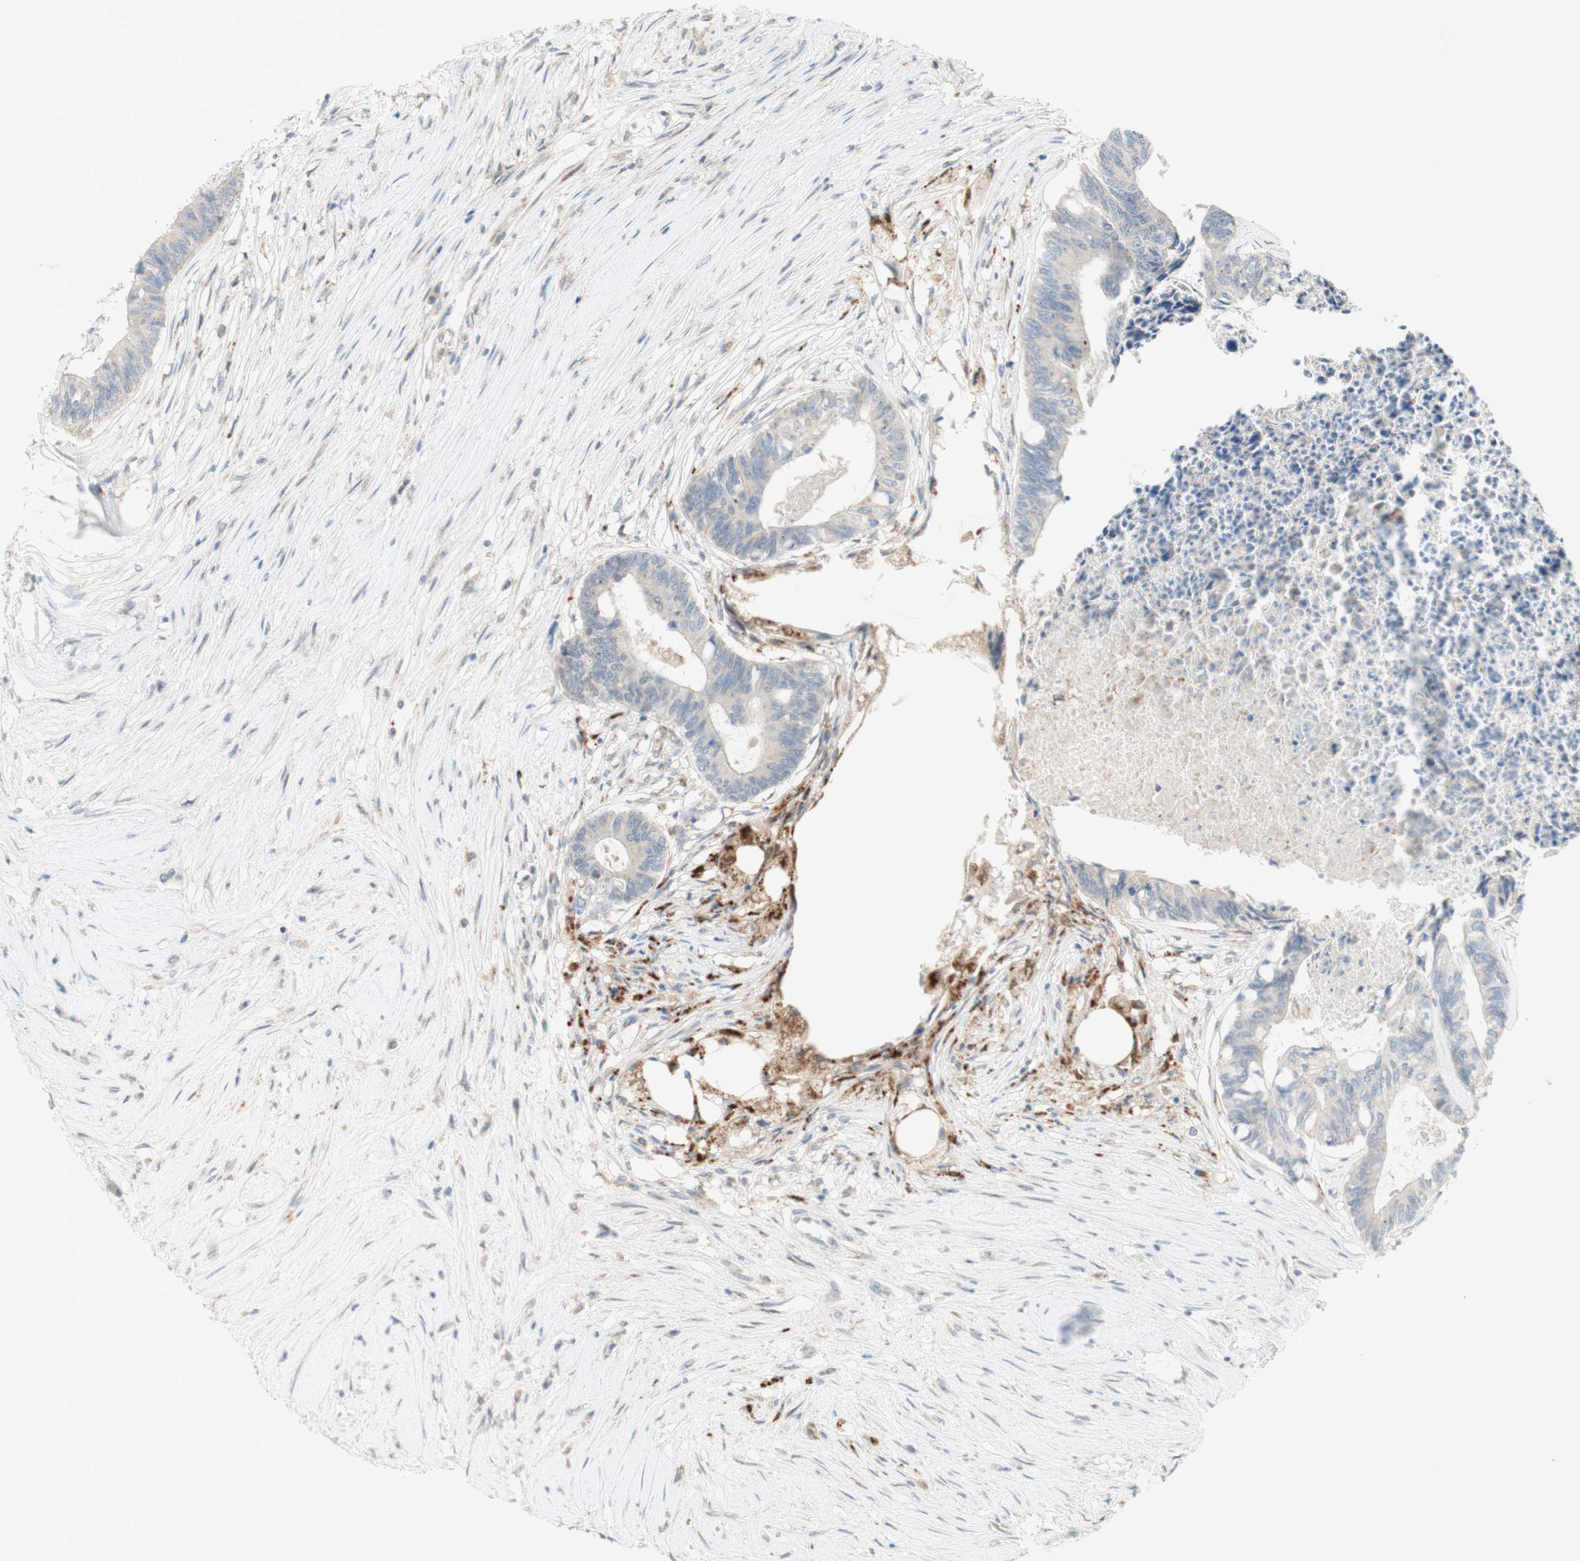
{"staining": {"intensity": "negative", "quantity": "none", "location": "none"}, "tissue": "colorectal cancer", "cell_type": "Tumor cells", "image_type": "cancer", "snomed": [{"axis": "morphology", "description": "Adenocarcinoma, NOS"}, {"axis": "topography", "description": "Rectum"}], "caption": "Tumor cells are negative for protein expression in human adenocarcinoma (colorectal).", "gene": "GAPT", "patient": {"sex": "male", "age": 63}}